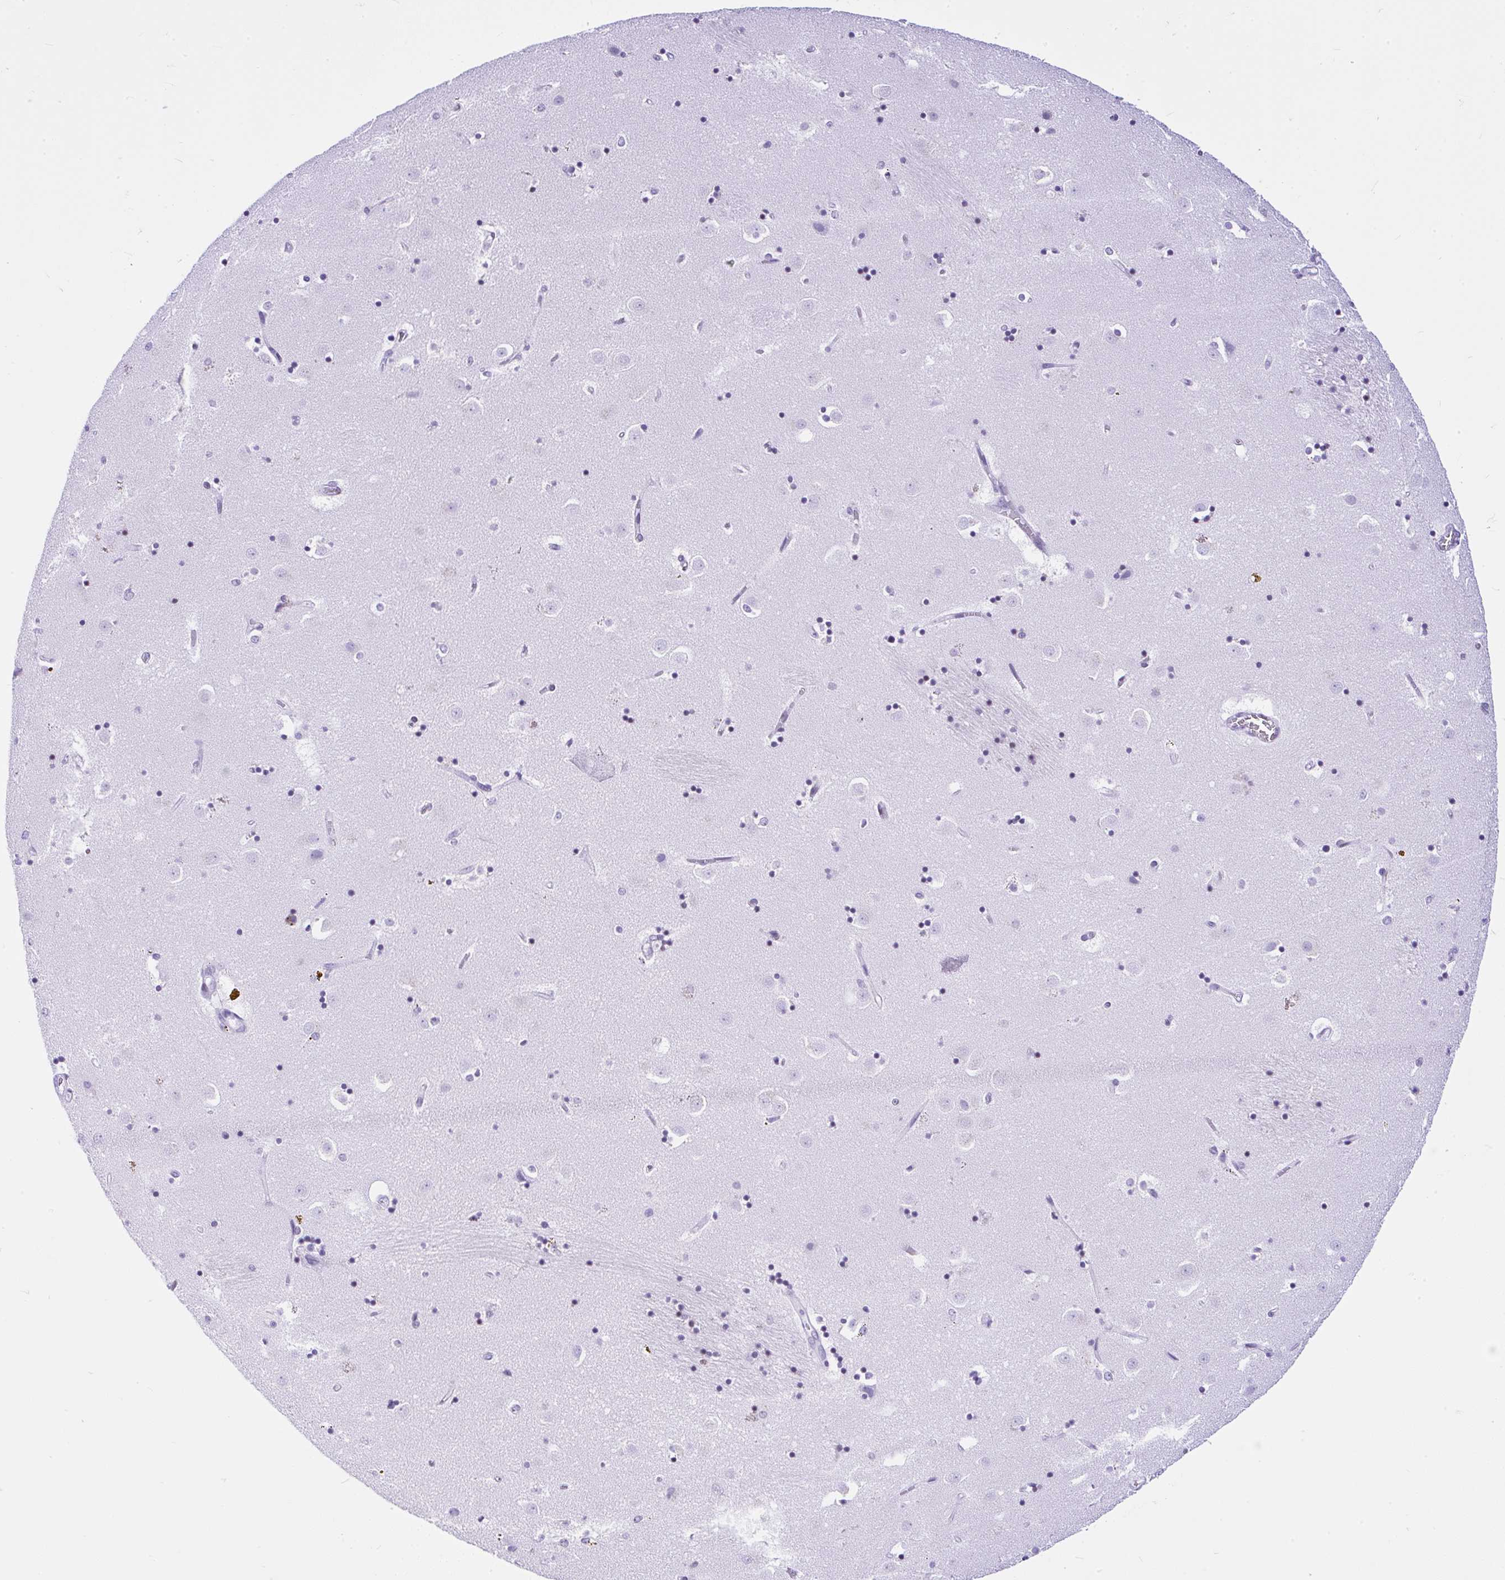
{"staining": {"intensity": "negative", "quantity": "none", "location": "none"}, "tissue": "caudate", "cell_type": "Glial cells", "image_type": "normal", "snomed": [{"axis": "morphology", "description": "Normal tissue, NOS"}, {"axis": "topography", "description": "Lateral ventricle wall"}], "caption": "Immunohistochemistry of unremarkable caudate shows no expression in glial cells. (DAB (3,3'-diaminobenzidine) immunohistochemistry (IHC) with hematoxylin counter stain).", "gene": "KRT27", "patient": {"sex": "male", "age": 58}}